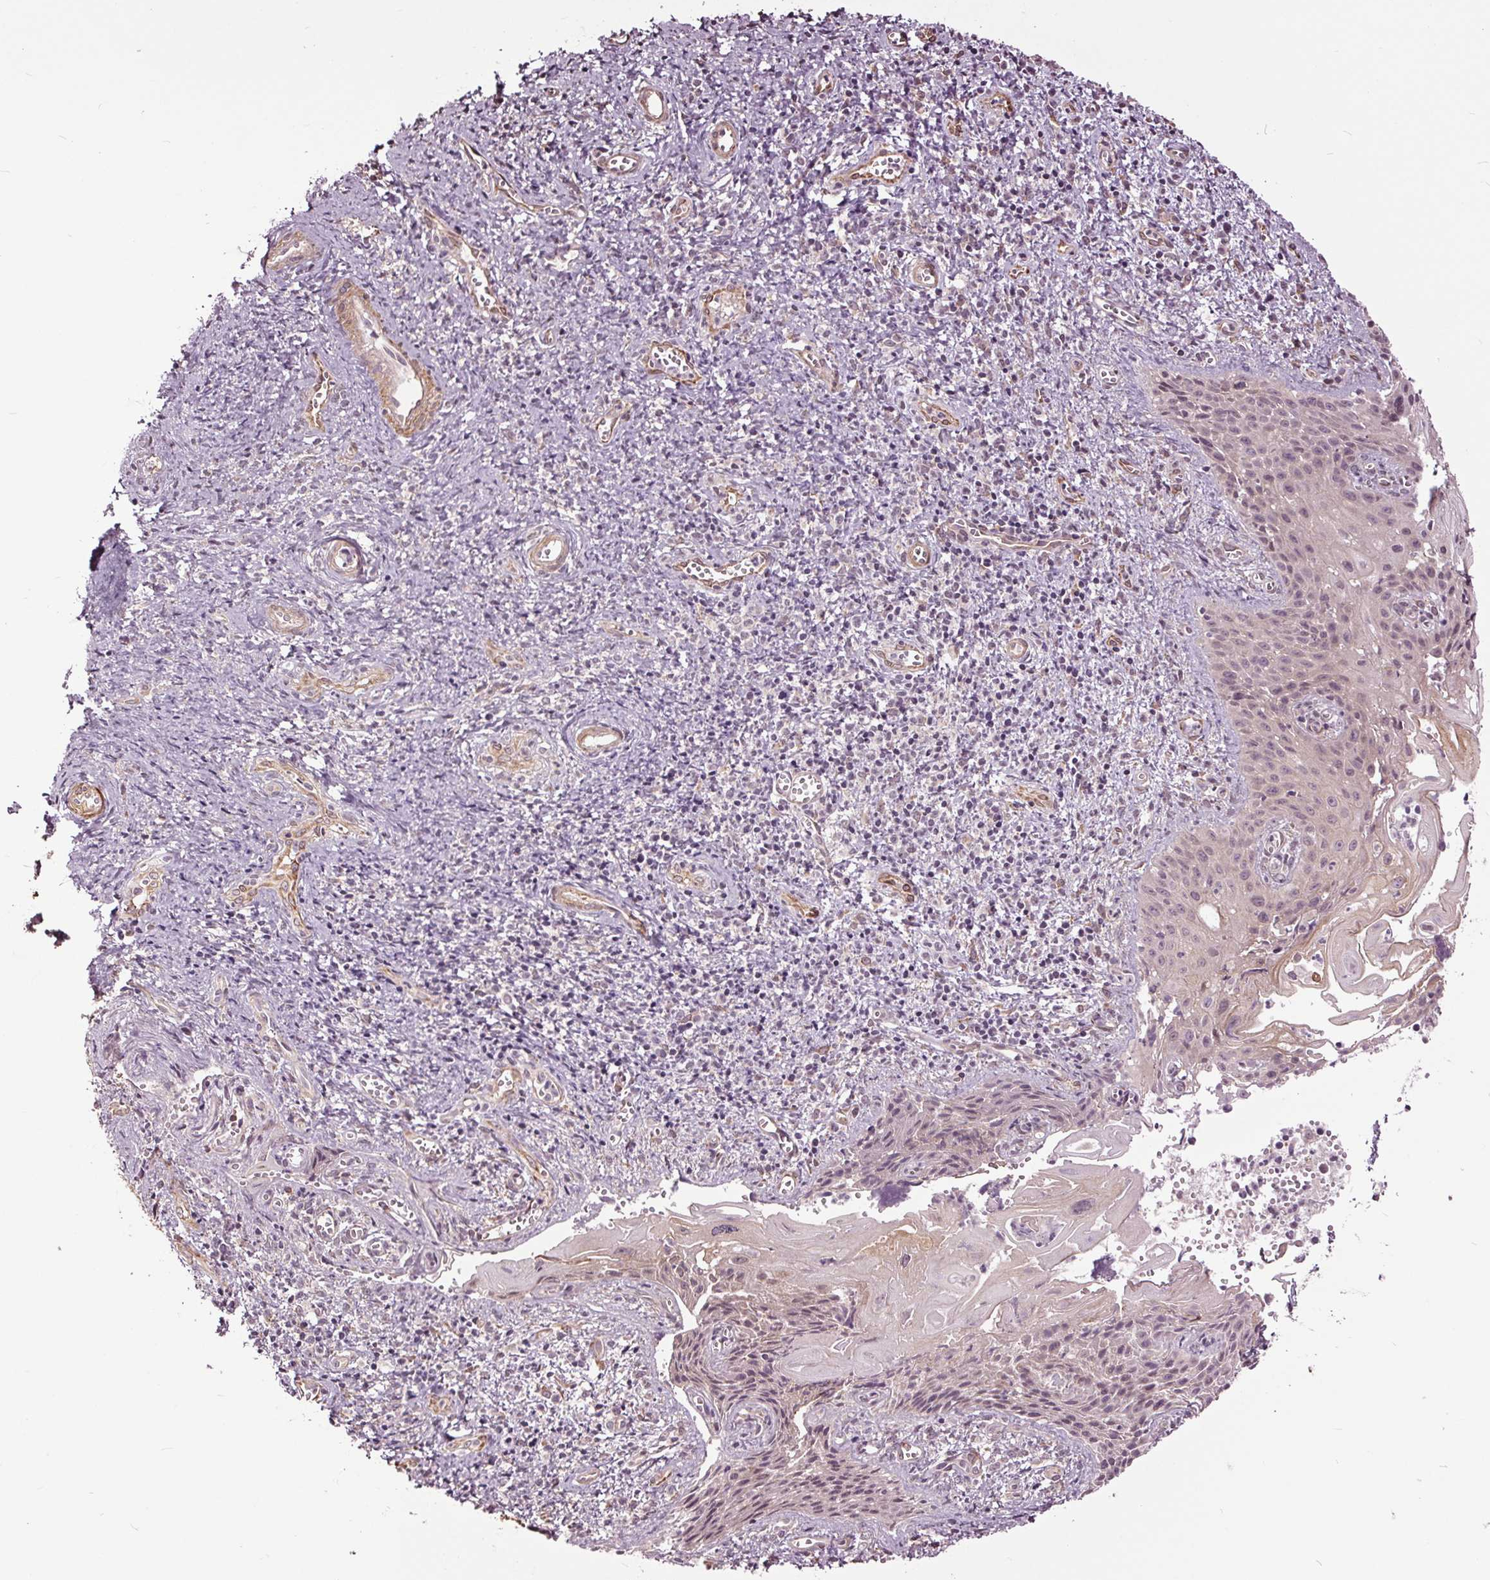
{"staining": {"intensity": "negative", "quantity": "none", "location": "none"}, "tissue": "cervical cancer", "cell_type": "Tumor cells", "image_type": "cancer", "snomed": [{"axis": "morphology", "description": "Squamous cell carcinoma, NOS"}, {"axis": "topography", "description": "Cervix"}], "caption": "This is a image of IHC staining of cervical cancer, which shows no staining in tumor cells.", "gene": "HAUS5", "patient": {"sex": "female", "age": 30}}